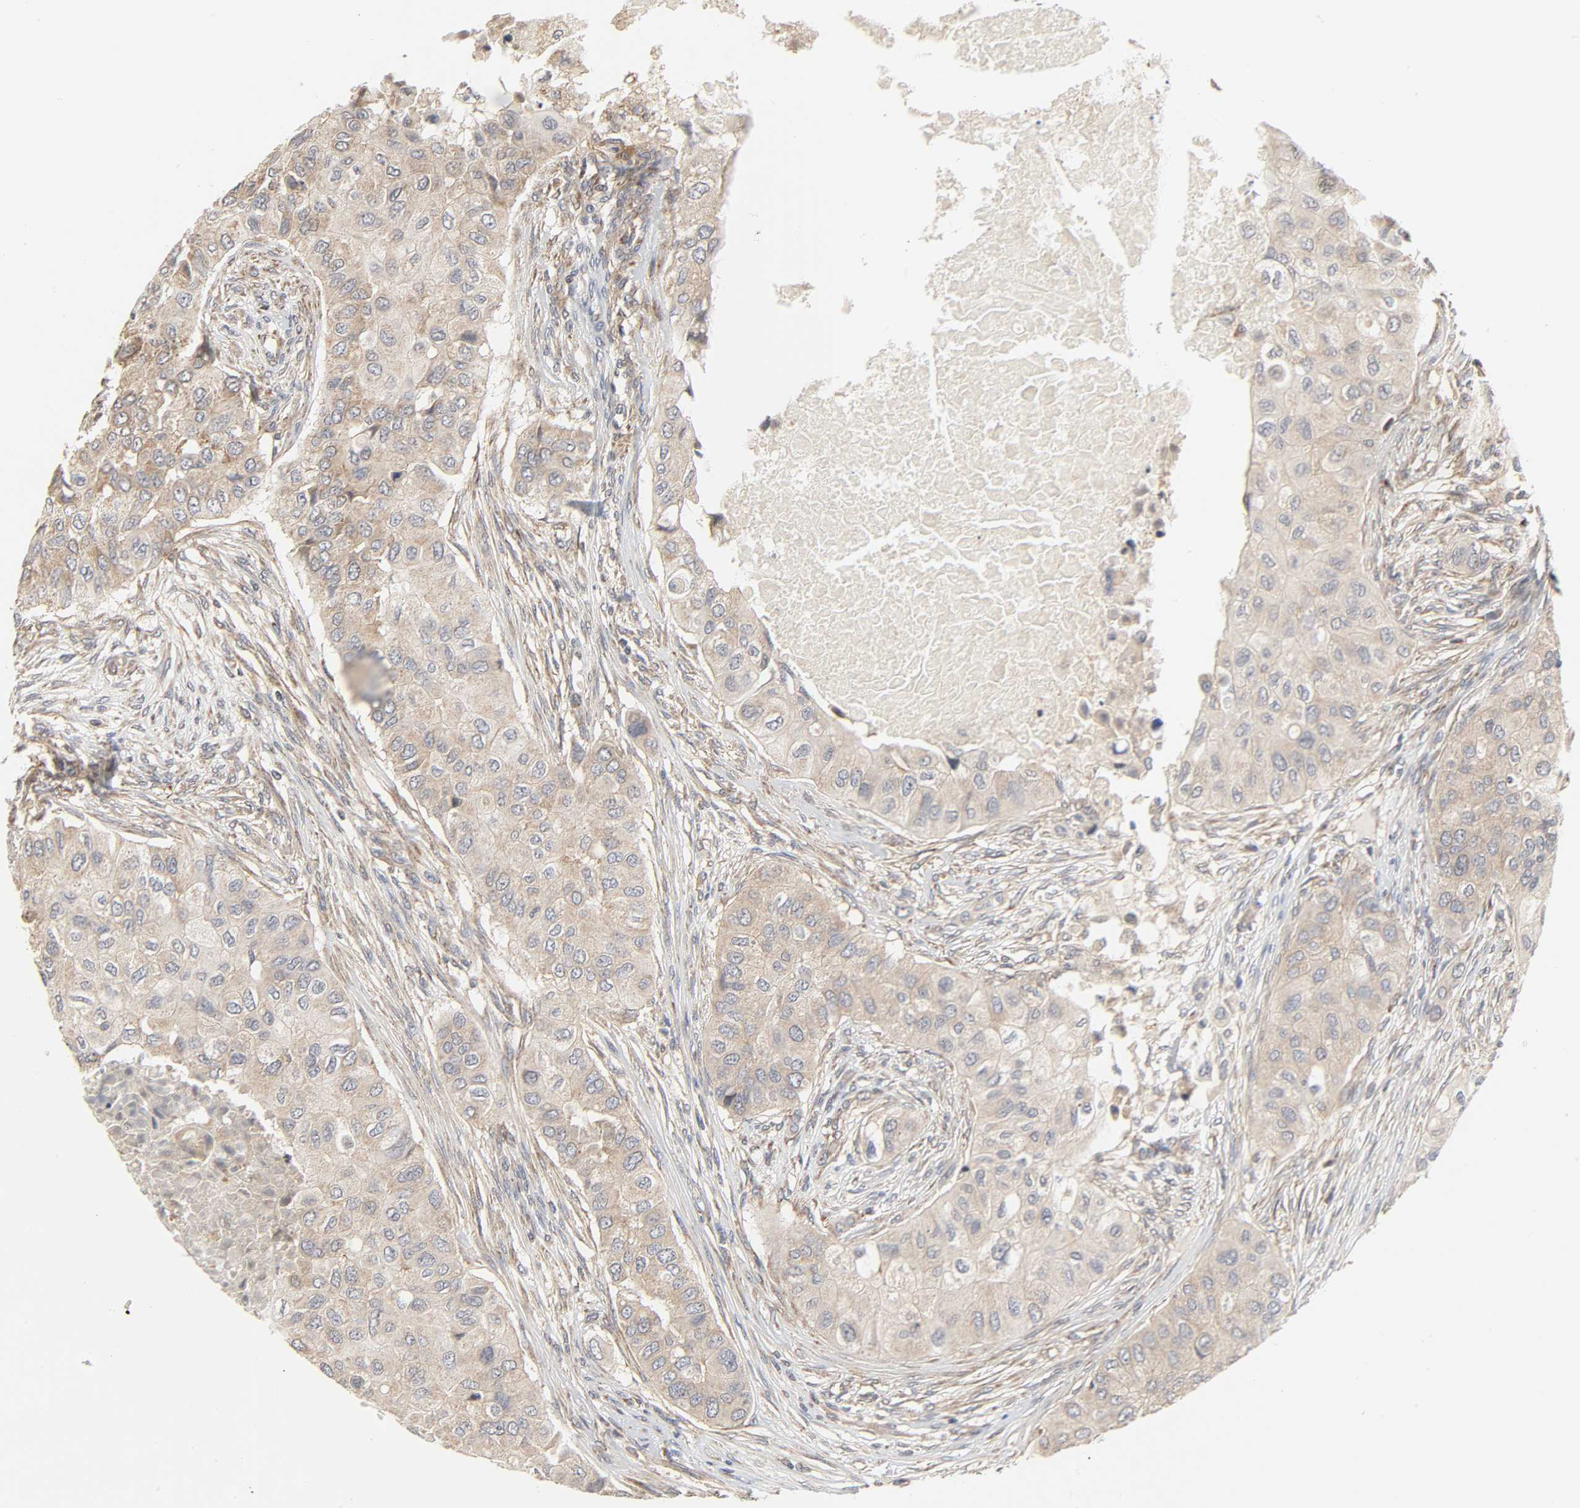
{"staining": {"intensity": "weak", "quantity": ">75%", "location": "cytoplasmic/membranous"}, "tissue": "breast cancer", "cell_type": "Tumor cells", "image_type": "cancer", "snomed": [{"axis": "morphology", "description": "Normal tissue, NOS"}, {"axis": "morphology", "description": "Duct carcinoma"}, {"axis": "topography", "description": "Breast"}], "caption": "Approximately >75% of tumor cells in human breast cancer reveal weak cytoplasmic/membranous protein expression as visualized by brown immunohistochemical staining.", "gene": "CLEC4E", "patient": {"sex": "female", "age": 49}}